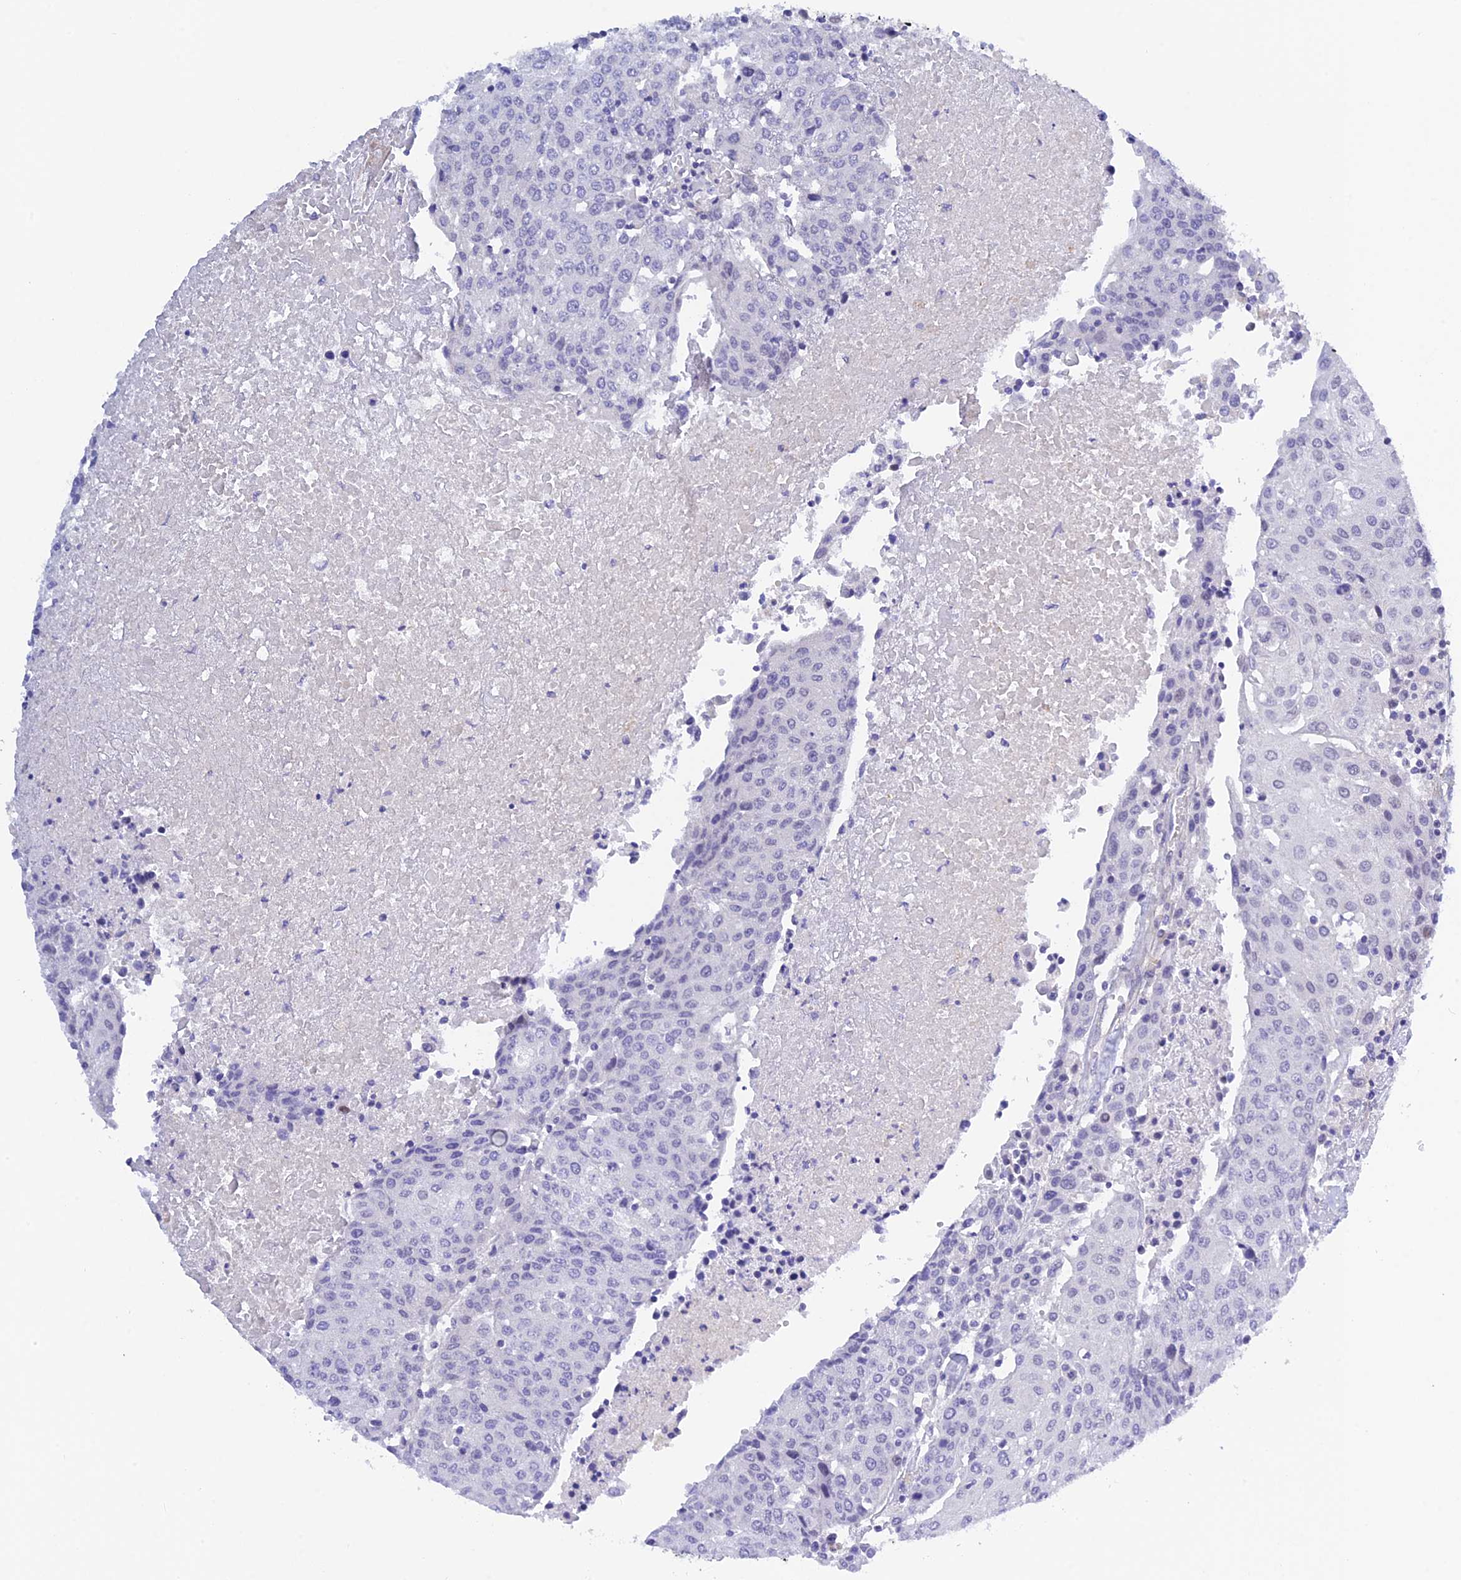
{"staining": {"intensity": "negative", "quantity": "none", "location": "none"}, "tissue": "urothelial cancer", "cell_type": "Tumor cells", "image_type": "cancer", "snomed": [{"axis": "morphology", "description": "Urothelial carcinoma, High grade"}, {"axis": "topography", "description": "Urinary bladder"}], "caption": "The photomicrograph displays no staining of tumor cells in urothelial cancer.", "gene": "ZDHHC16", "patient": {"sex": "female", "age": 85}}